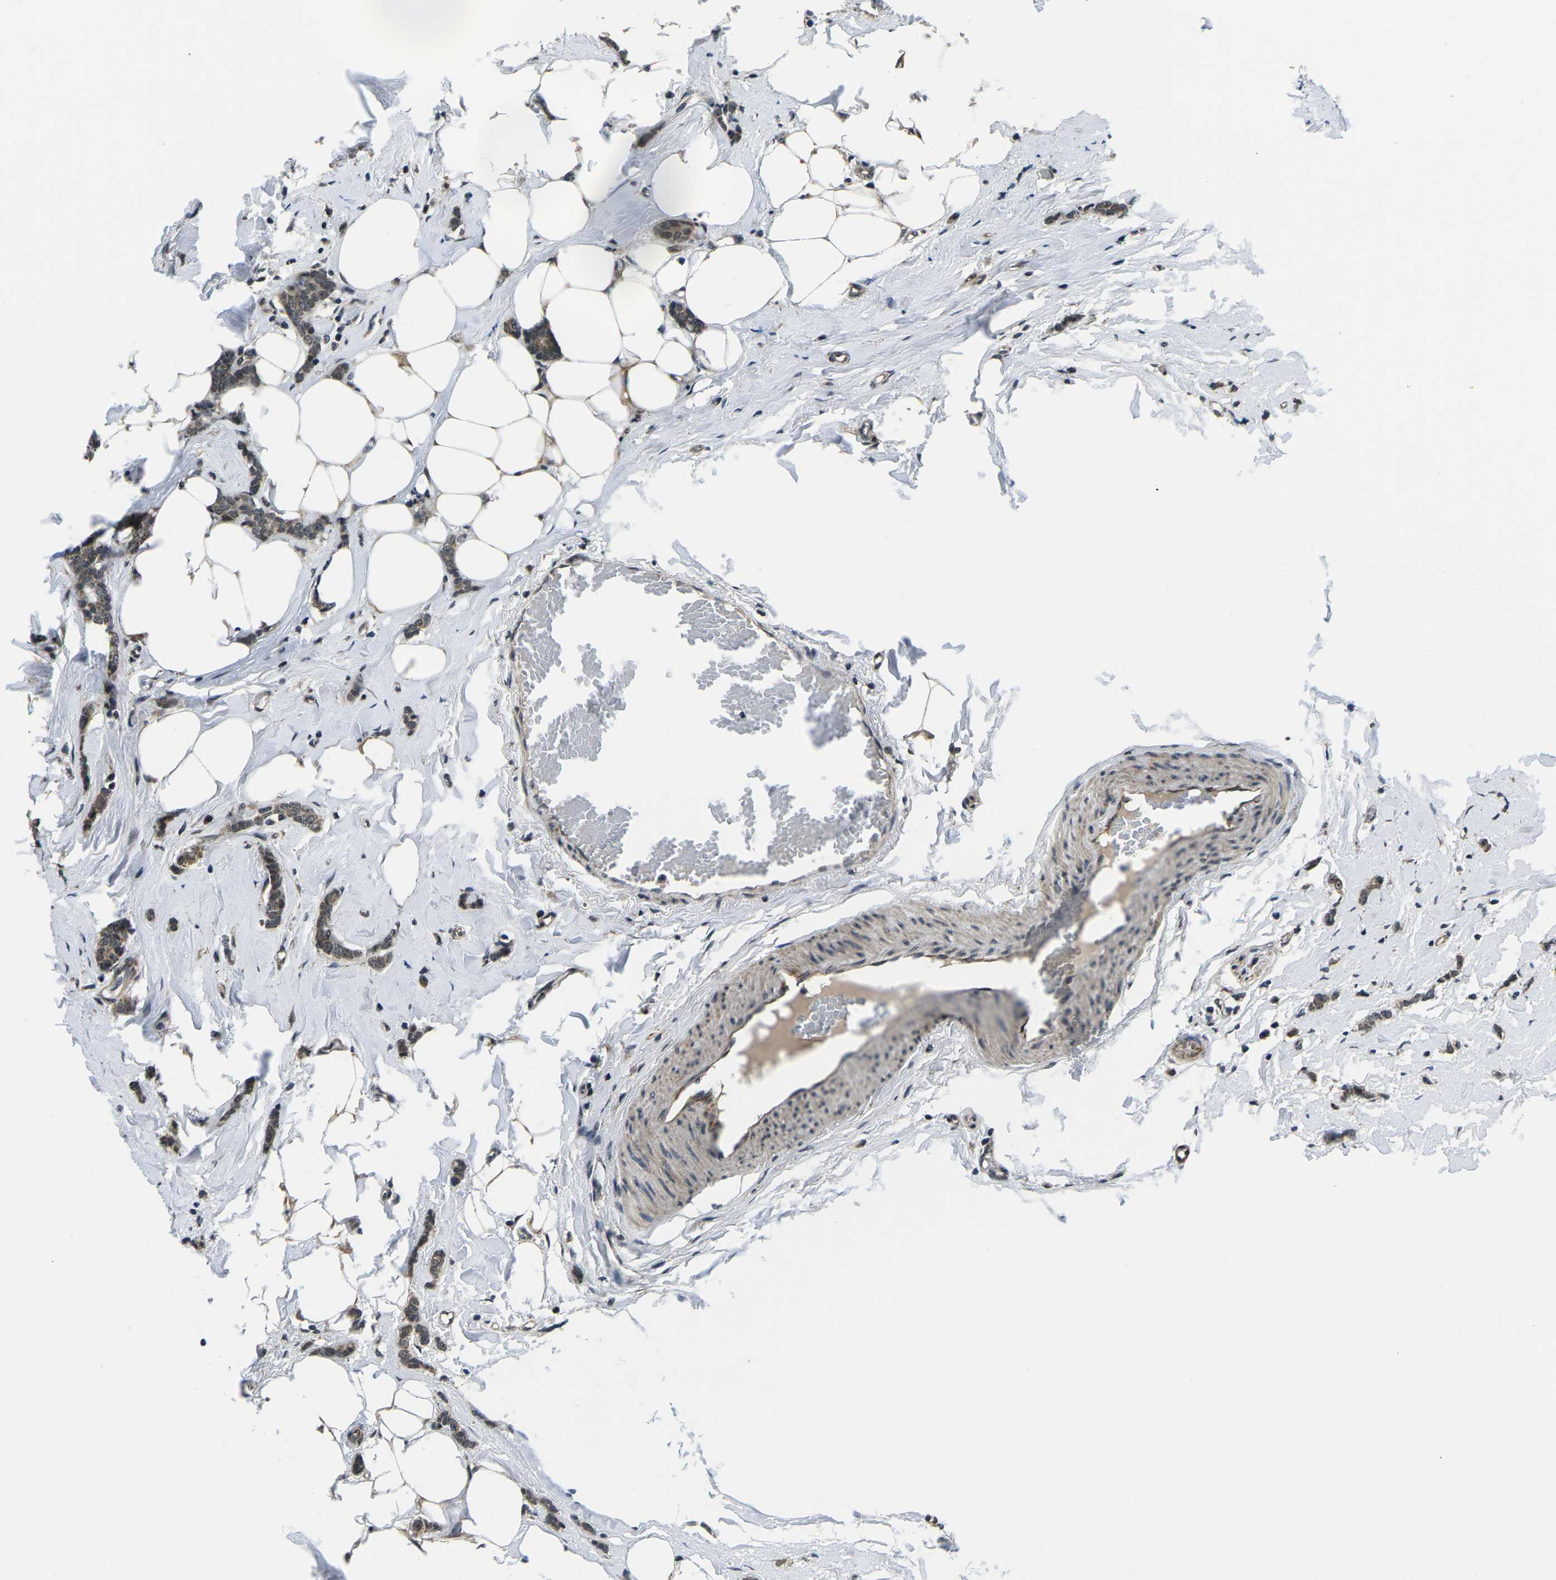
{"staining": {"intensity": "moderate", "quantity": ">75%", "location": "cytoplasmic/membranous,nuclear"}, "tissue": "breast cancer", "cell_type": "Tumor cells", "image_type": "cancer", "snomed": [{"axis": "morphology", "description": "Lobular carcinoma"}, {"axis": "topography", "description": "Skin"}, {"axis": "topography", "description": "Breast"}], "caption": "The photomicrograph displays staining of breast lobular carcinoma, revealing moderate cytoplasmic/membranous and nuclear protein staining (brown color) within tumor cells.", "gene": "CCNE1", "patient": {"sex": "female", "age": 46}}